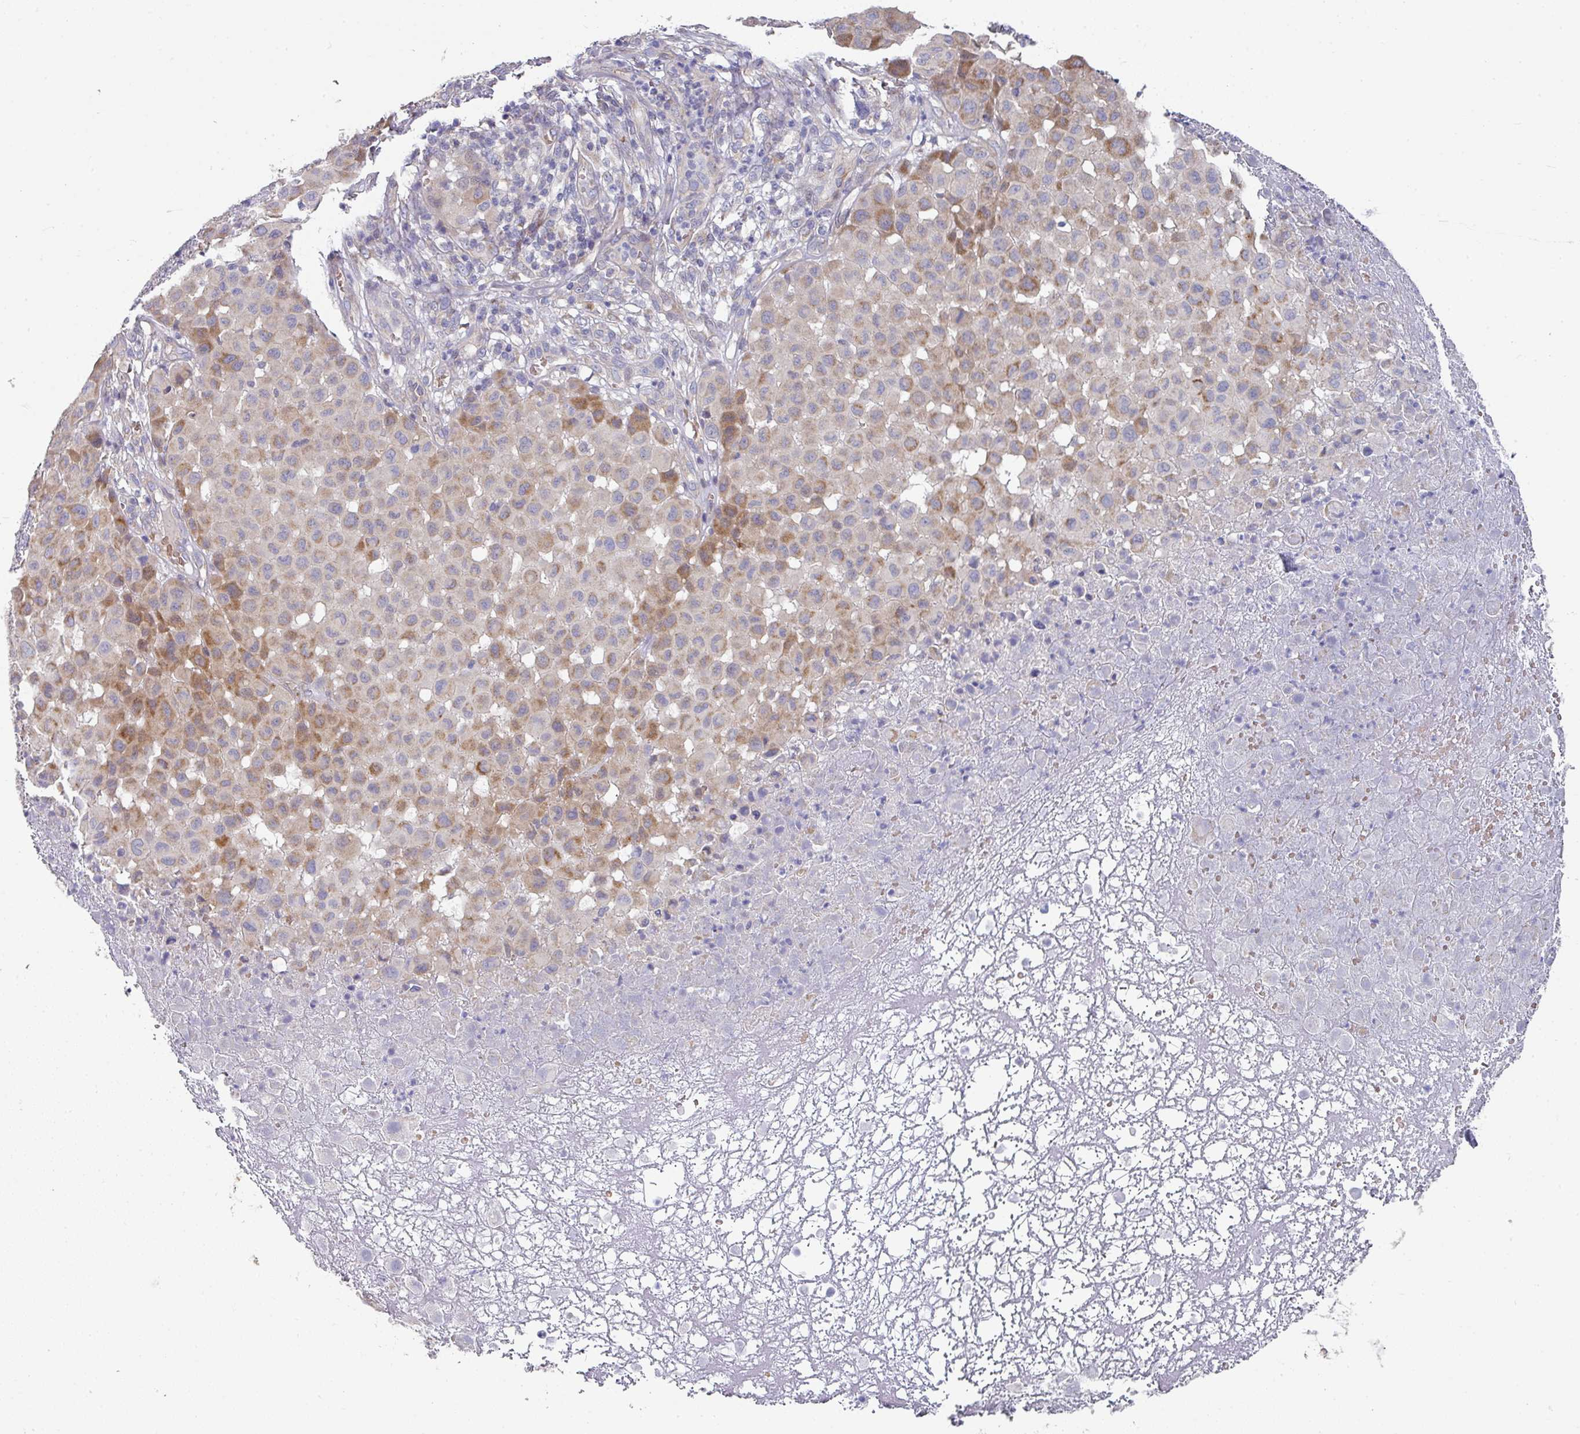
{"staining": {"intensity": "moderate", "quantity": ">75%", "location": "cytoplasmic/membranous"}, "tissue": "melanoma", "cell_type": "Tumor cells", "image_type": "cancer", "snomed": [{"axis": "morphology", "description": "Malignant melanoma, NOS"}, {"axis": "topography", "description": "Skin"}], "caption": "Protein staining by IHC reveals moderate cytoplasmic/membranous expression in about >75% of tumor cells in melanoma.", "gene": "PYROXD2", "patient": {"sex": "male", "age": 73}}